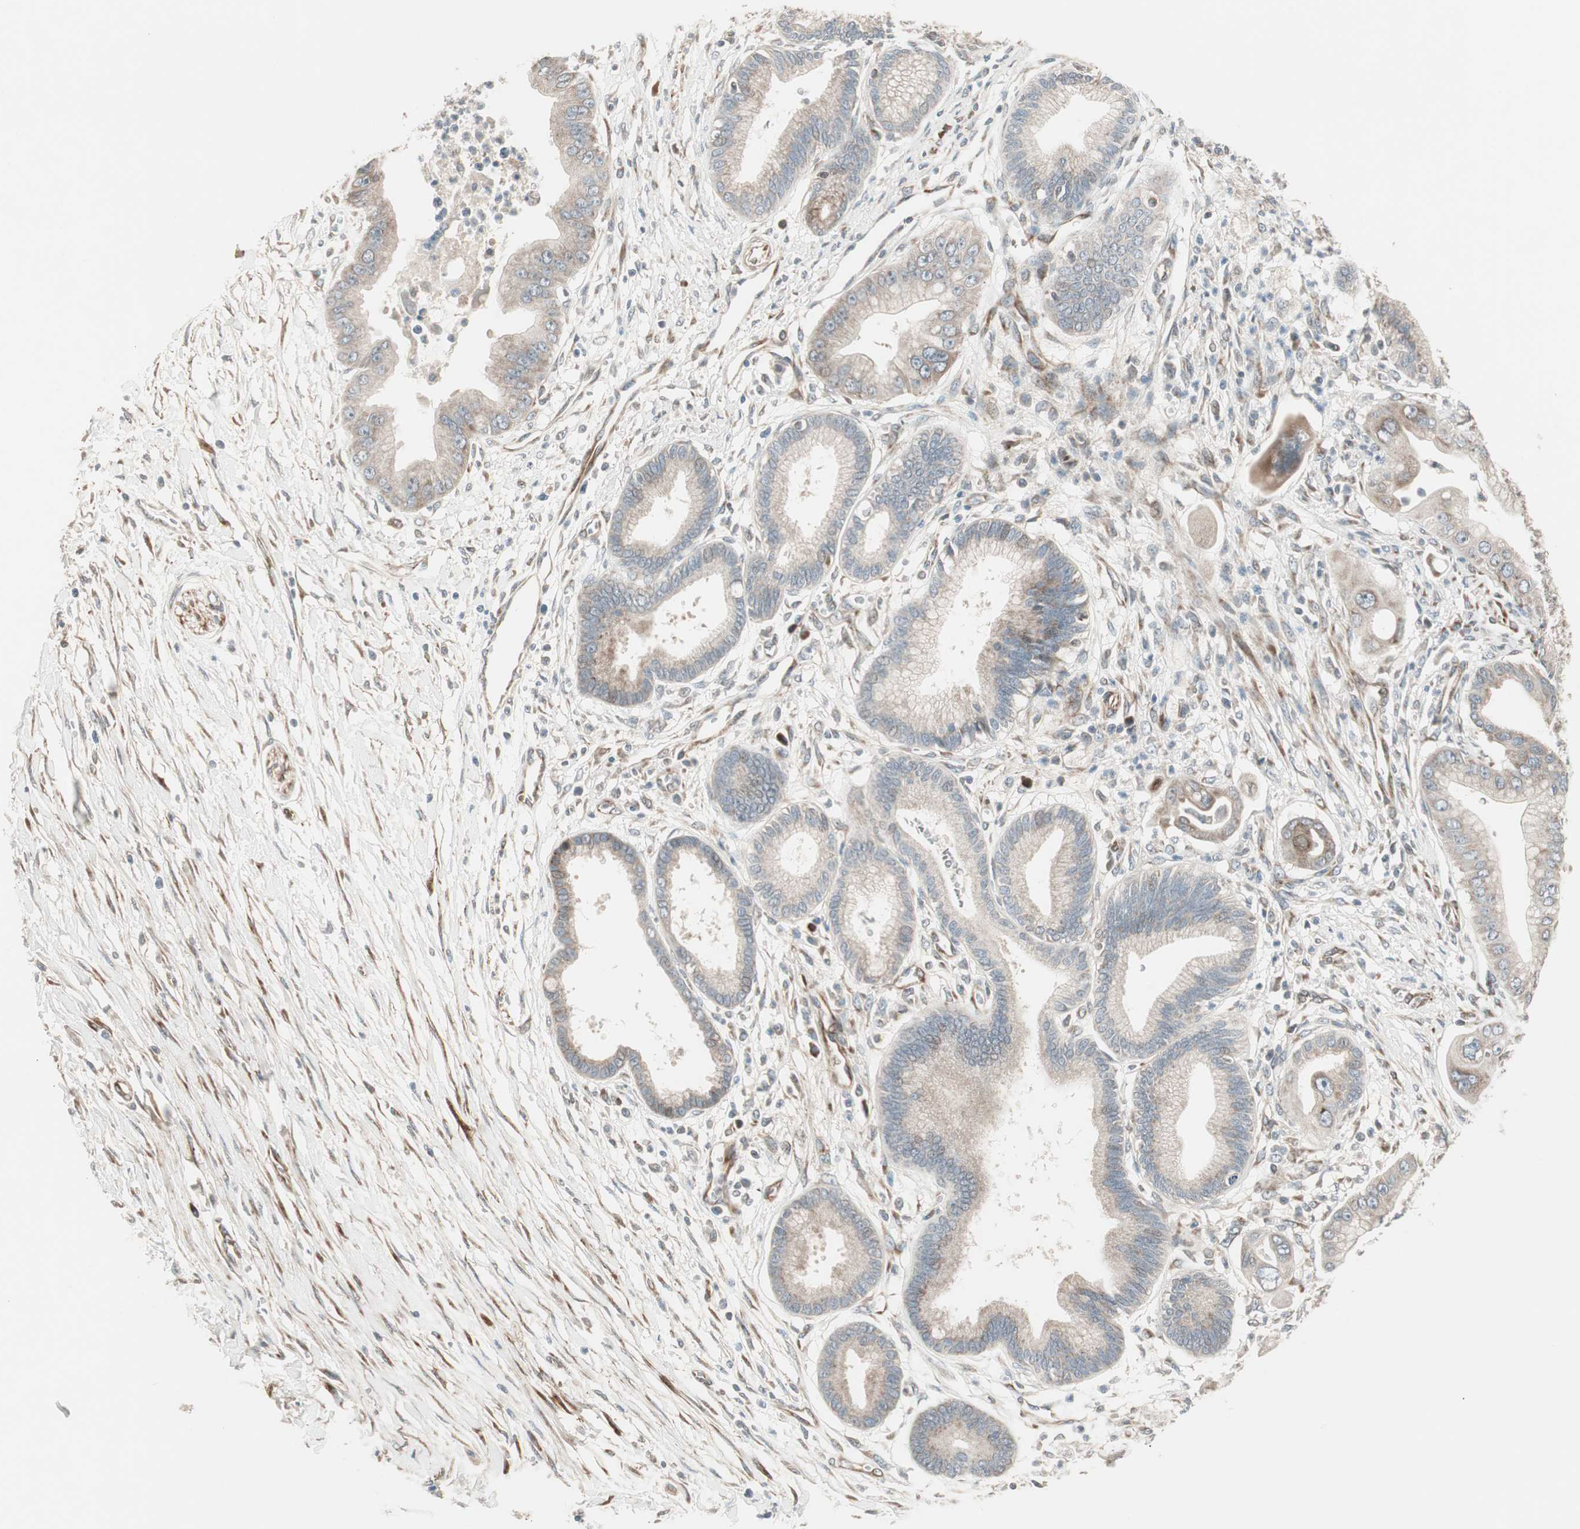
{"staining": {"intensity": "strong", "quantity": "25%-75%", "location": "cytoplasmic/membranous"}, "tissue": "pancreatic cancer", "cell_type": "Tumor cells", "image_type": "cancer", "snomed": [{"axis": "morphology", "description": "Adenocarcinoma, NOS"}, {"axis": "topography", "description": "Pancreas"}], "caption": "The immunohistochemical stain labels strong cytoplasmic/membranous positivity in tumor cells of pancreatic cancer (adenocarcinoma) tissue.", "gene": "PPP2R5E", "patient": {"sex": "male", "age": 59}}